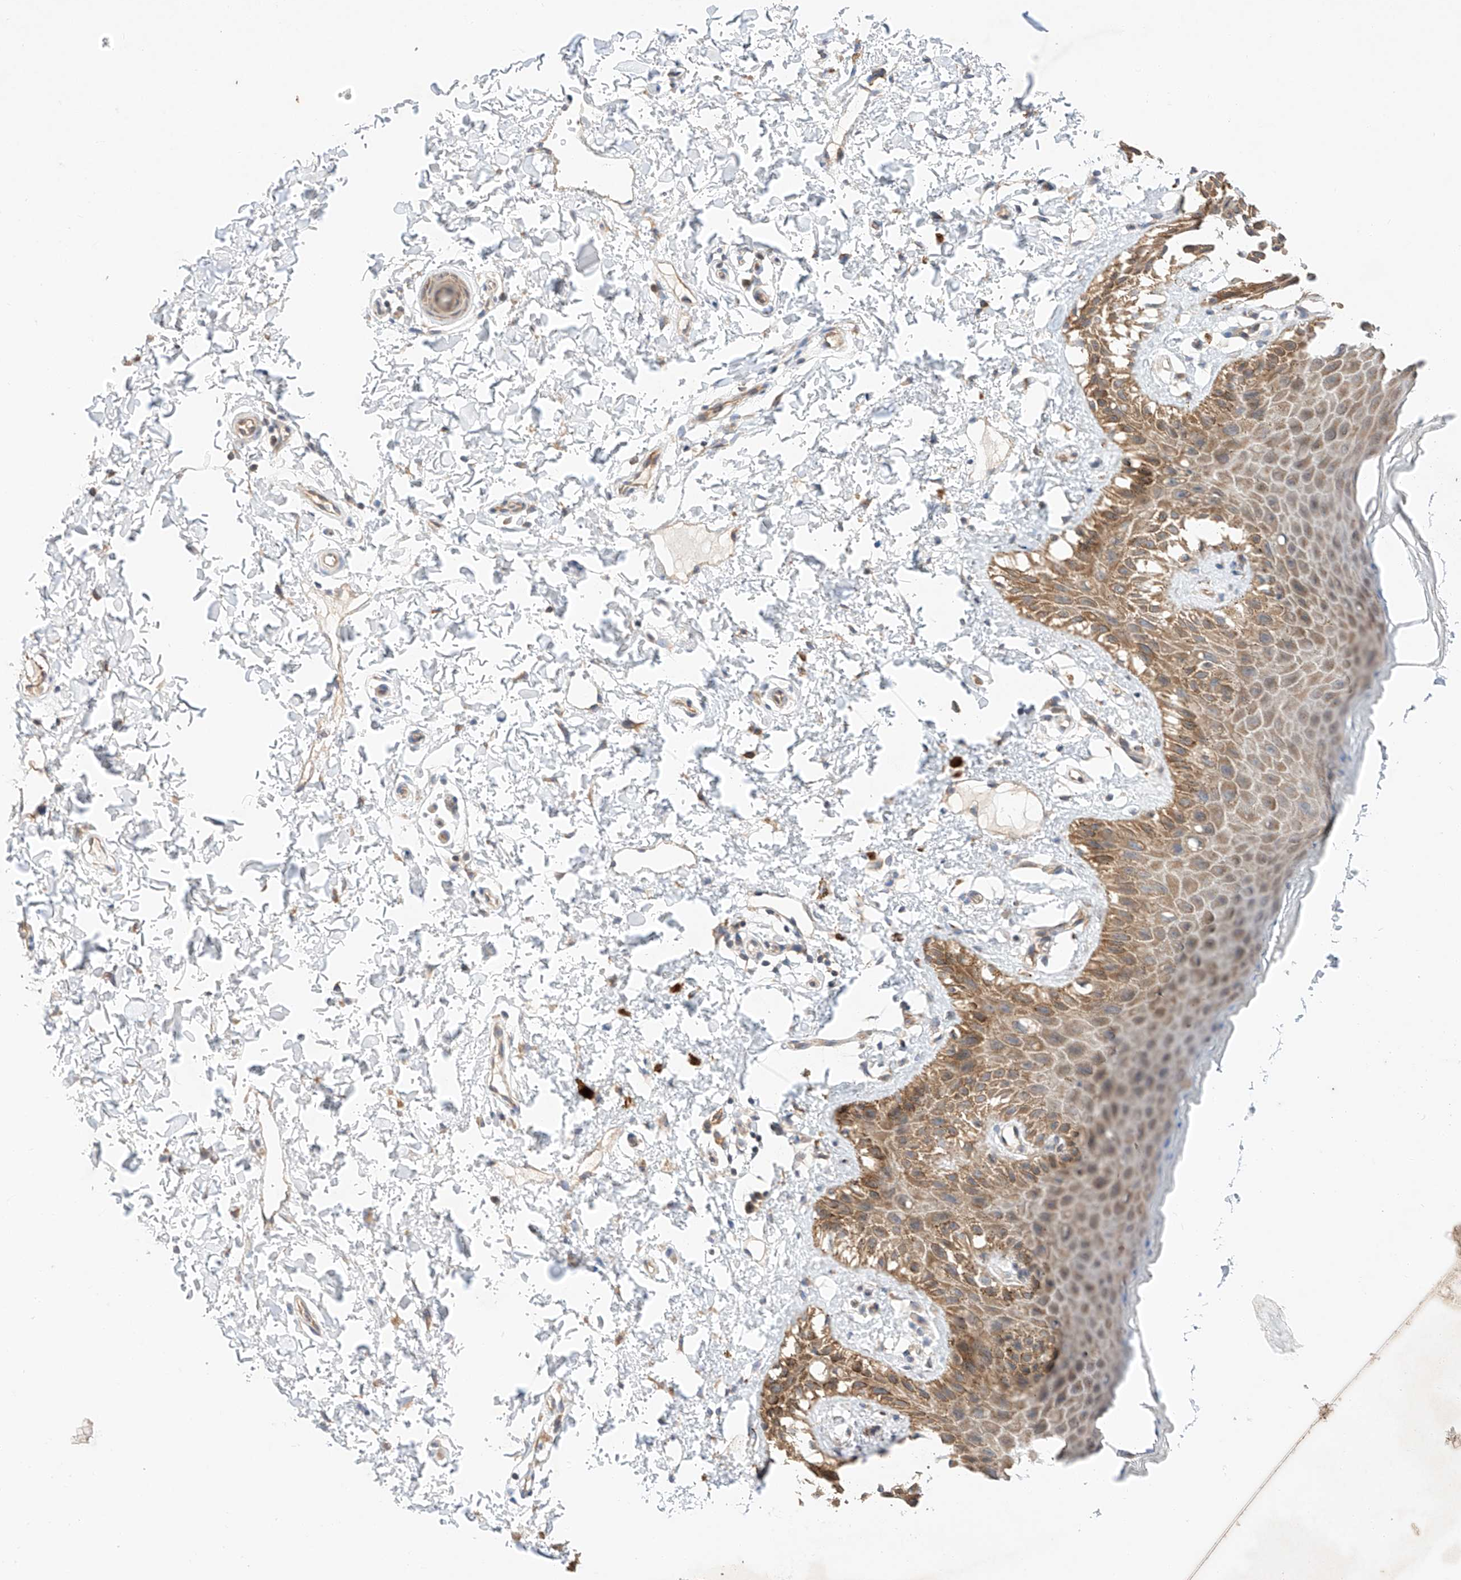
{"staining": {"intensity": "moderate", "quantity": ">75%", "location": "cytoplasmic/membranous"}, "tissue": "skin", "cell_type": "Epidermal cells", "image_type": "normal", "snomed": [{"axis": "morphology", "description": "Normal tissue, NOS"}, {"axis": "topography", "description": "Anal"}], "caption": "Immunohistochemical staining of normal human skin reveals medium levels of moderate cytoplasmic/membranous expression in approximately >75% of epidermal cells.", "gene": "C6orf118", "patient": {"sex": "male", "age": 44}}